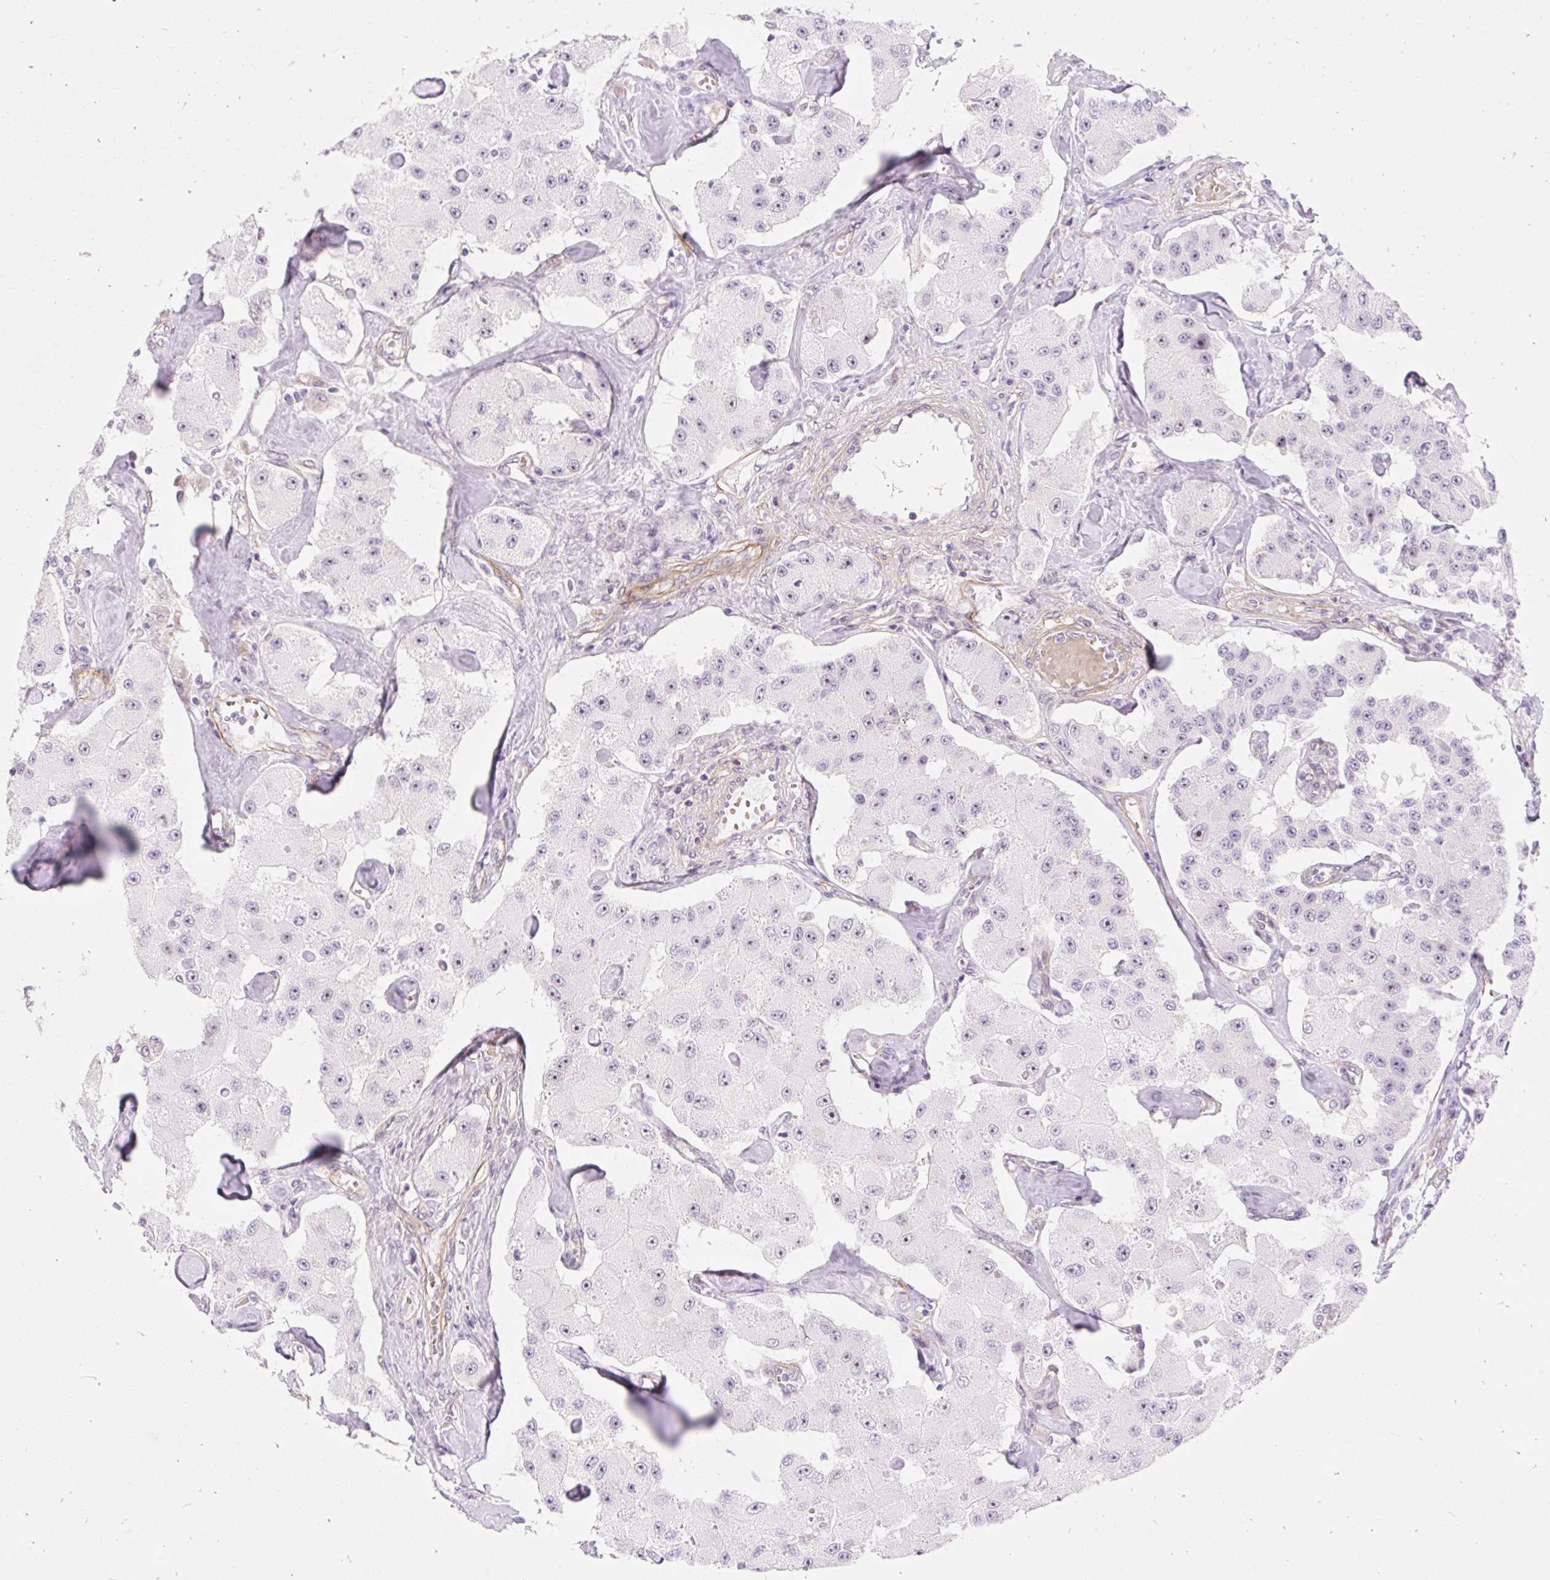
{"staining": {"intensity": "weak", "quantity": "<25%", "location": "nuclear"}, "tissue": "carcinoid", "cell_type": "Tumor cells", "image_type": "cancer", "snomed": [{"axis": "morphology", "description": "Carcinoid, malignant, NOS"}, {"axis": "topography", "description": "Pancreas"}], "caption": "Immunohistochemistry (IHC) of human carcinoid (malignant) demonstrates no positivity in tumor cells.", "gene": "OBP2A", "patient": {"sex": "male", "age": 41}}